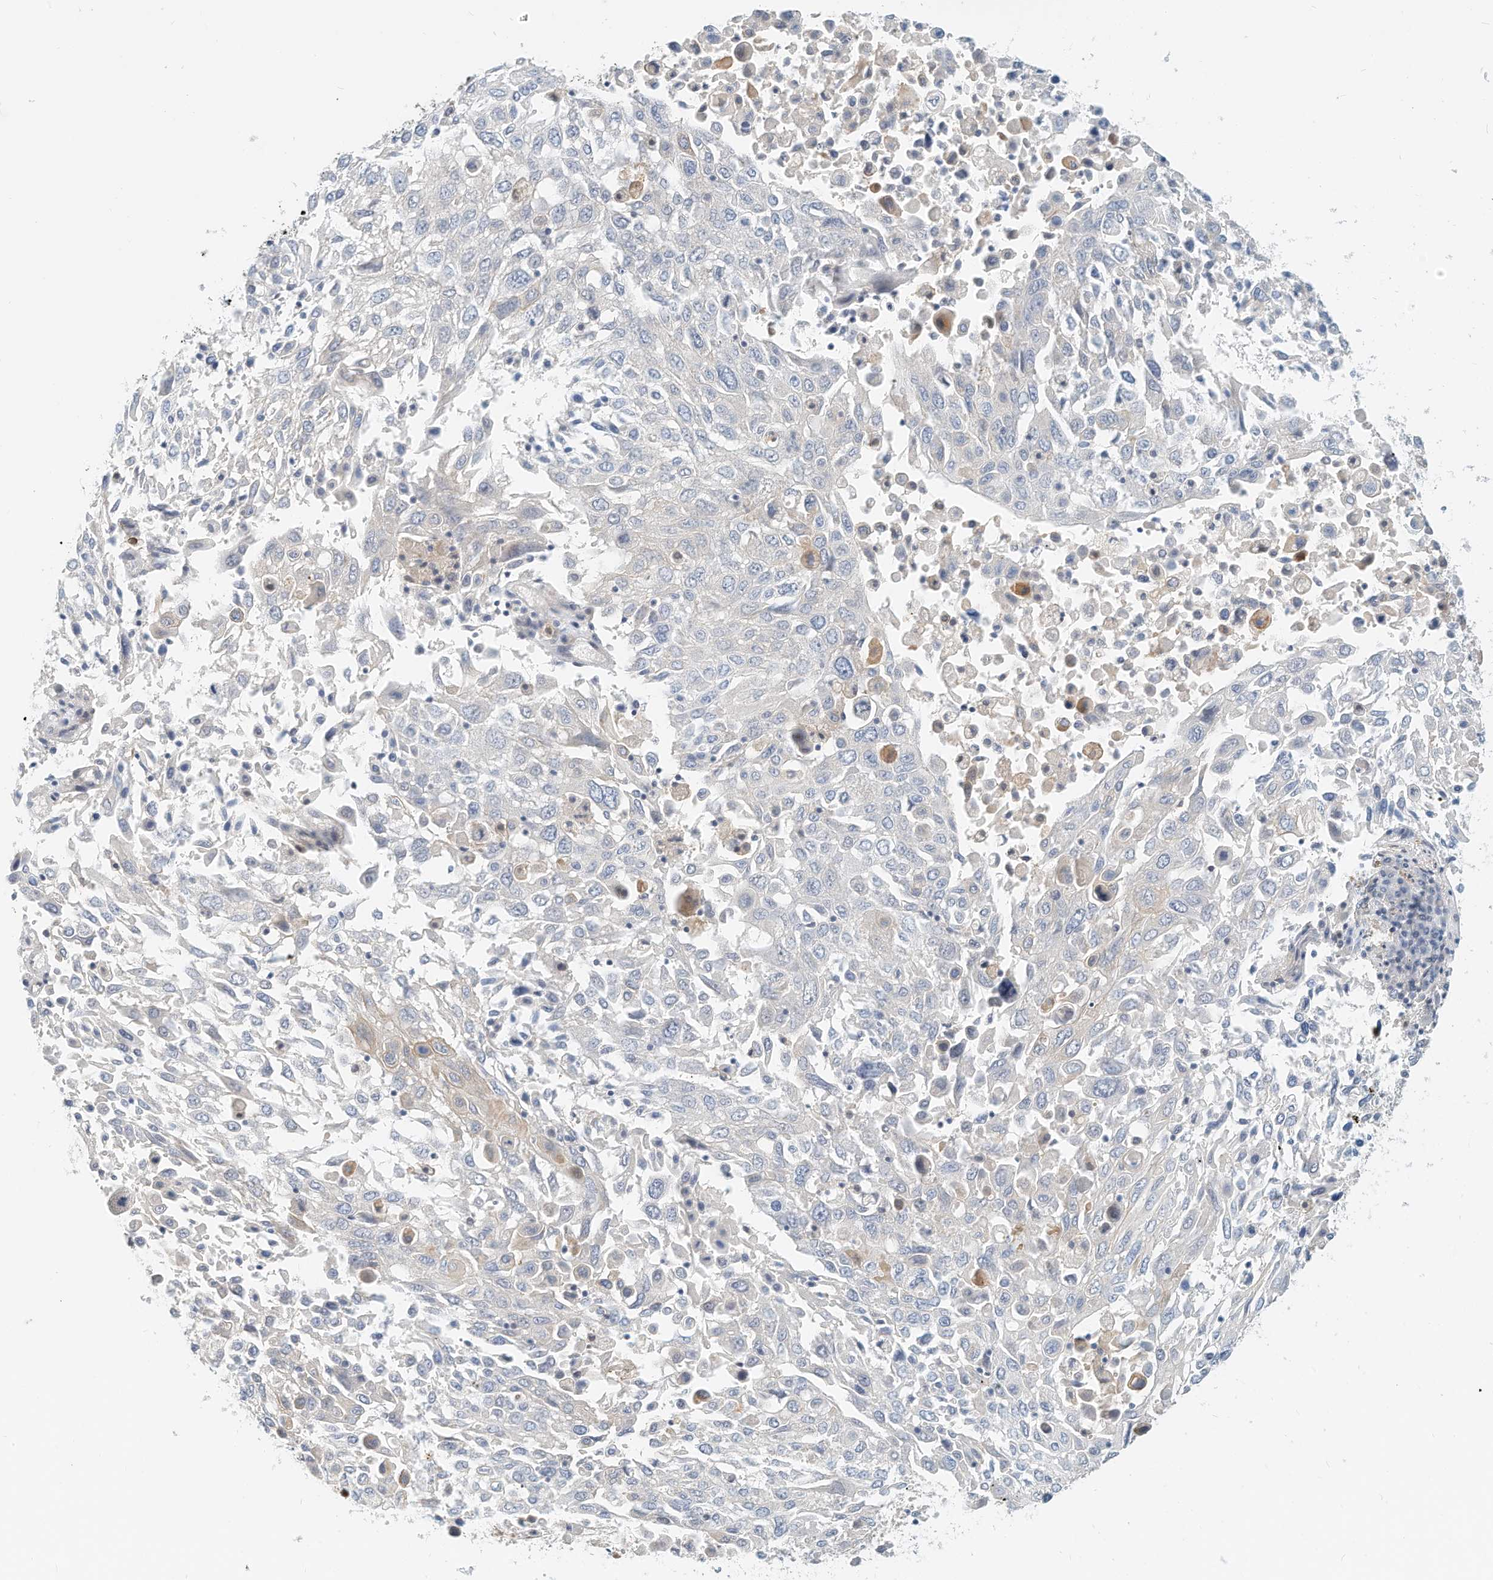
{"staining": {"intensity": "negative", "quantity": "none", "location": "none"}, "tissue": "lung cancer", "cell_type": "Tumor cells", "image_type": "cancer", "snomed": [{"axis": "morphology", "description": "Squamous cell carcinoma, NOS"}, {"axis": "topography", "description": "Lung"}], "caption": "Human squamous cell carcinoma (lung) stained for a protein using IHC displays no expression in tumor cells.", "gene": "MICAL1", "patient": {"sex": "male", "age": 65}}